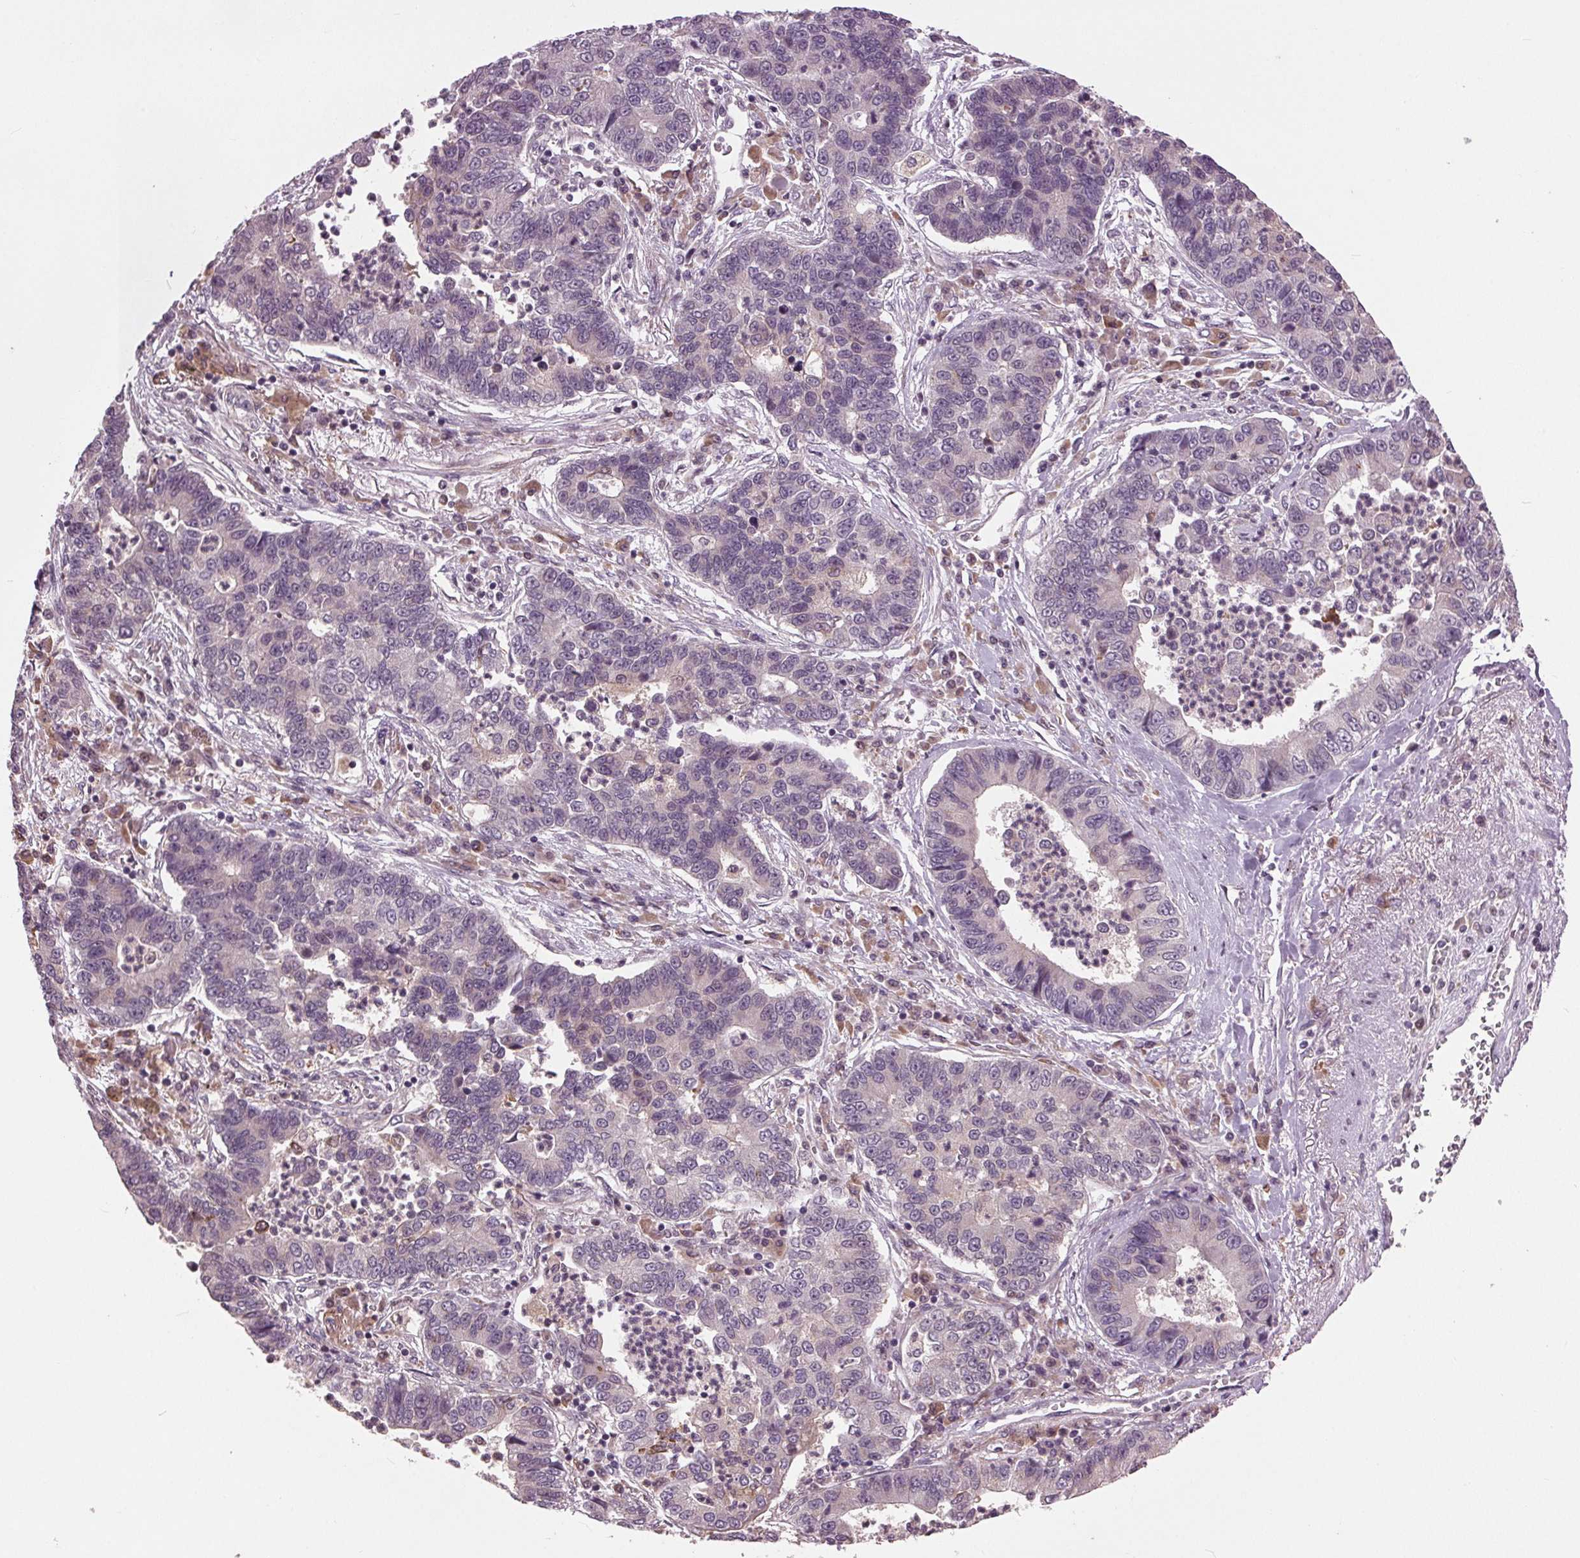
{"staining": {"intensity": "negative", "quantity": "none", "location": "none"}, "tissue": "lung cancer", "cell_type": "Tumor cells", "image_type": "cancer", "snomed": [{"axis": "morphology", "description": "Adenocarcinoma, NOS"}, {"axis": "topography", "description": "Lung"}], "caption": "Immunohistochemistry (IHC) micrograph of neoplastic tissue: human lung cancer stained with DAB (3,3'-diaminobenzidine) exhibits no significant protein positivity in tumor cells.", "gene": "BSDC1", "patient": {"sex": "female", "age": 57}}